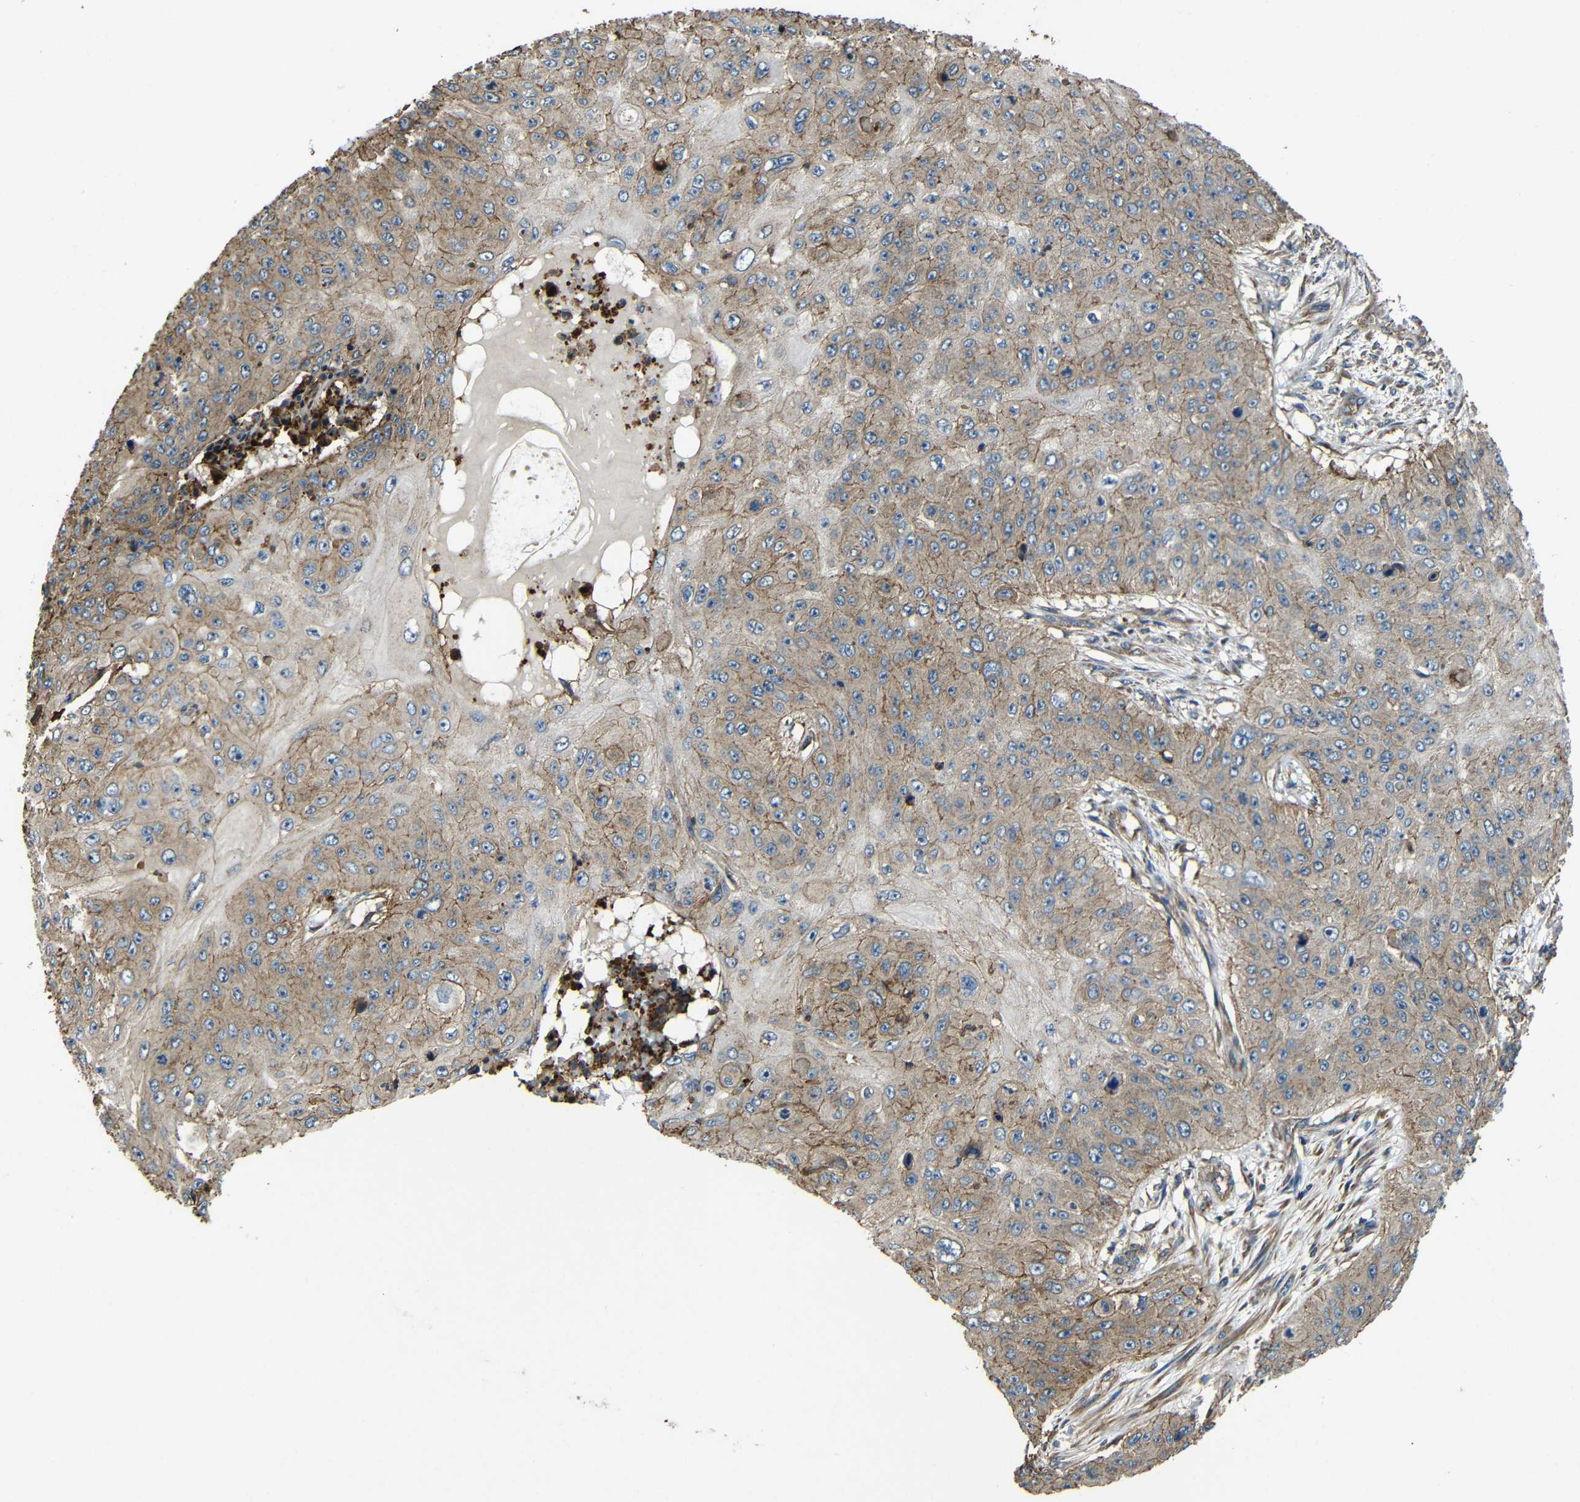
{"staining": {"intensity": "moderate", "quantity": "25%-75%", "location": "cytoplasmic/membranous"}, "tissue": "skin cancer", "cell_type": "Tumor cells", "image_type": "cancer", "snomed": [{"axis": "morphology", "description": "Squamous cell carcinoma, NOS"}, {"axis": "topography", "description": "Skin"}], "caption": "Squamous cell carcinoma (skin) stained with DAB (3,3'-diaminobenzidine) IHC shows medium levels of moderate cytoplasmic/membranous positivity in approximately 25%-75% of tumor cells.", "gene": "PTCH1", "patient": {"sex": "female", "age": 80}}